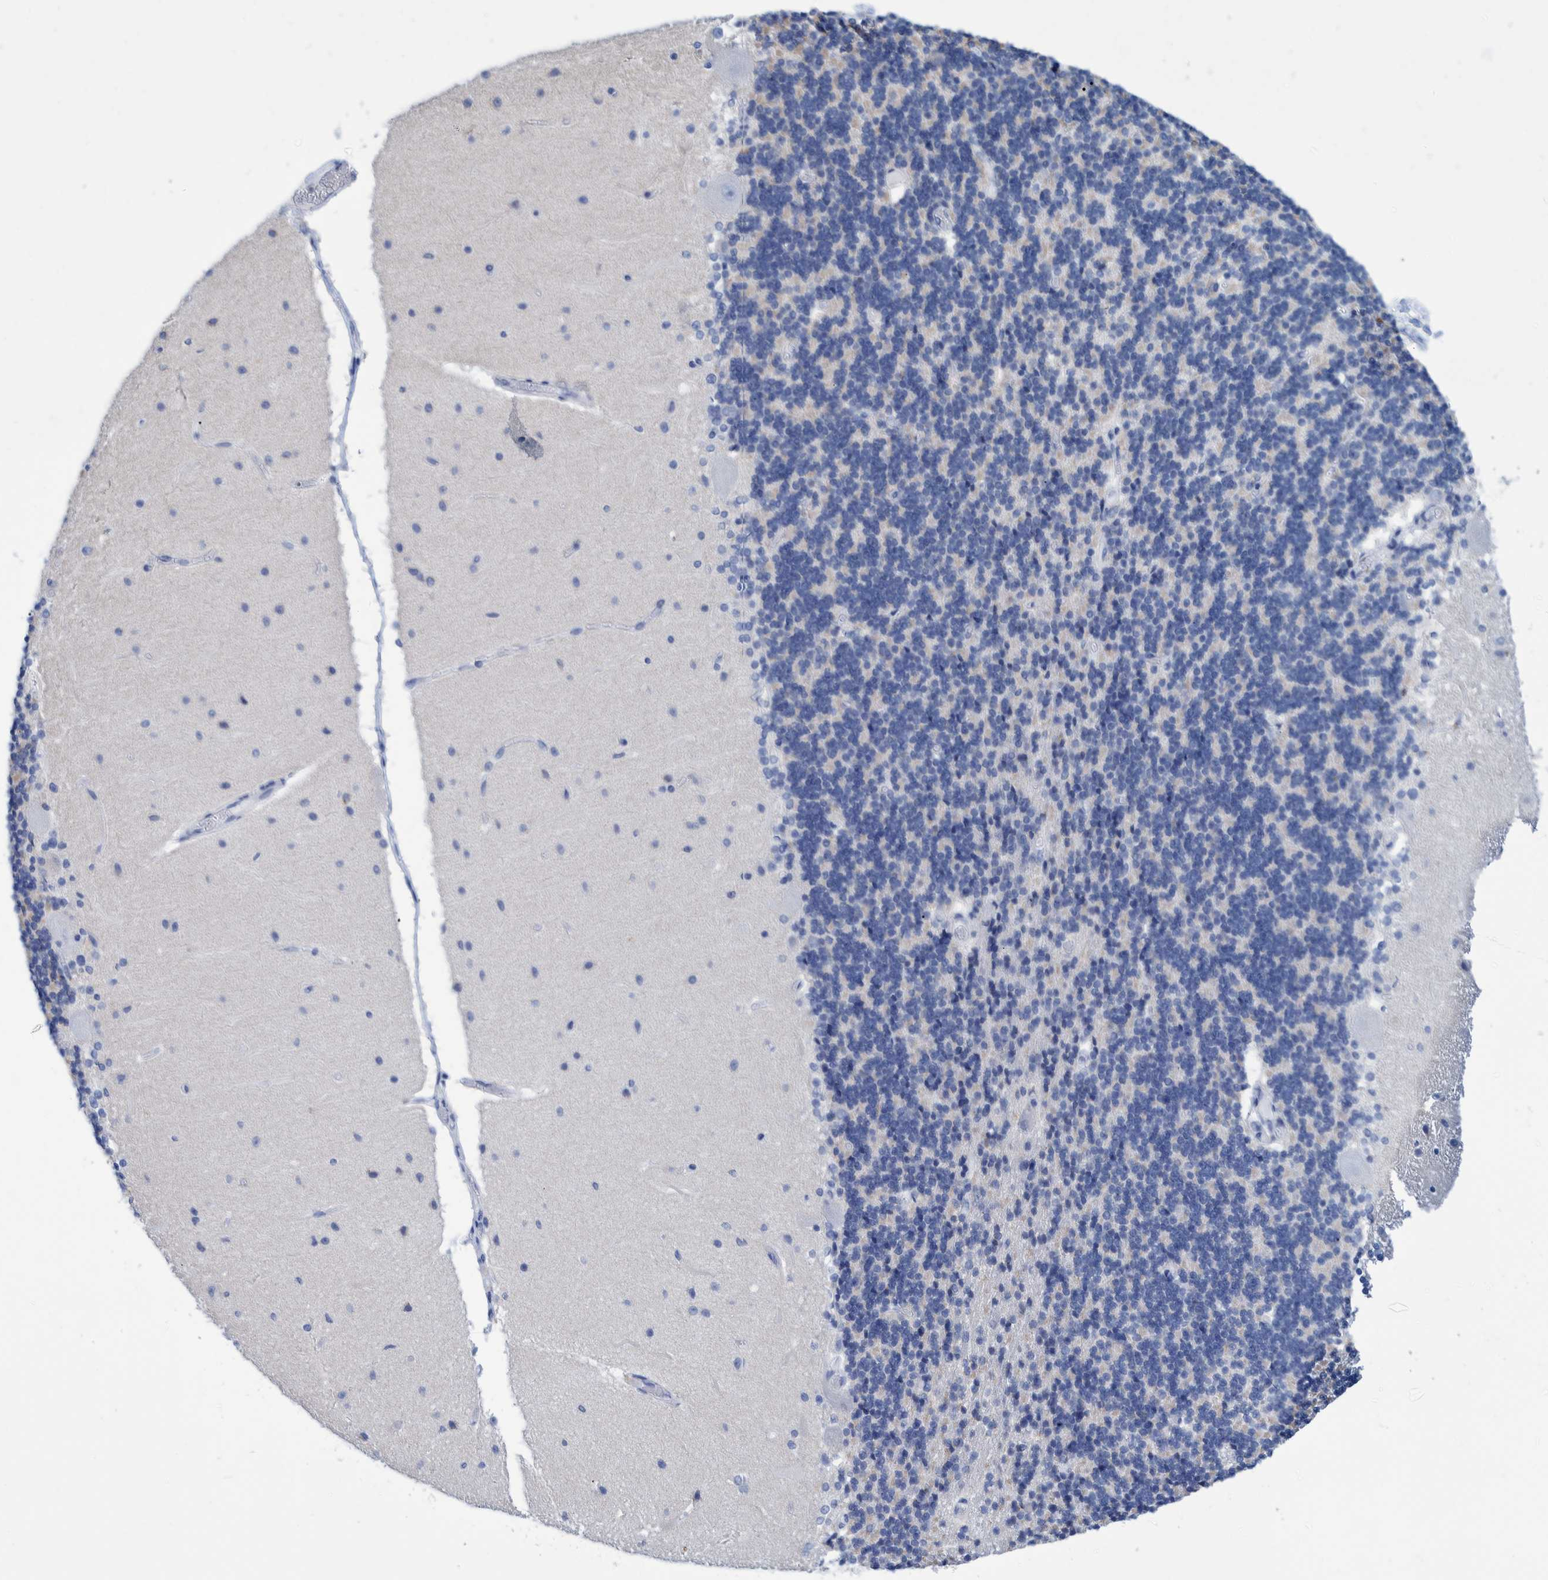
{"staining": {"intensity": "negative", "quantity": "none", "location": "none"}, "tissue": "cerebellum", "cell_type": "Cells in granular layer", "image_type": "normal", "snomed": [{"axis": "morphology", "description": "Normal tissue, NOS"}, {"axis": "topography", "description": "Cerebellum"}], "caption": "Immunohistochemical staining of benign human cerebellum displays no significant positivity in cells in granular layer. (DAB (3,3'-diaminobenzidine) IHC visualized using brightfield microscopy, high magnification).", "gene": "KRT14", "patient": {"sex": "female", "age": 54}}